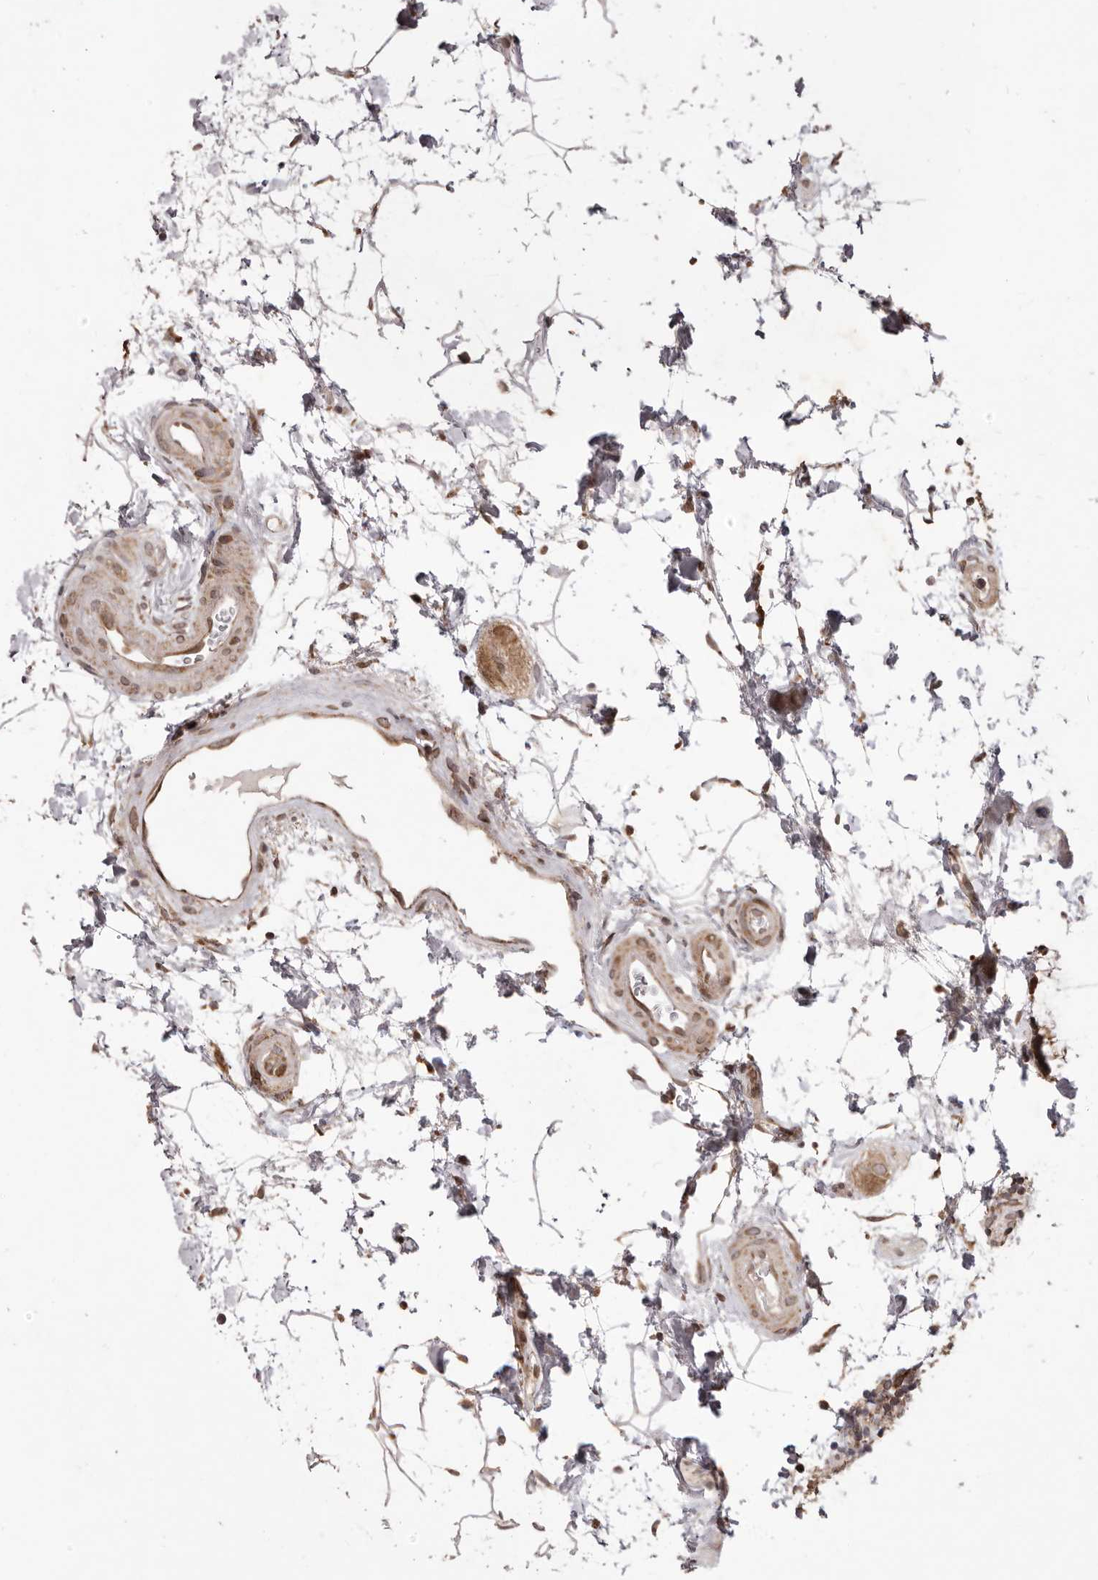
{"staining": {"intensity": "strong", "quantity": ">75%", "location": "cytoplasmic/membranous"}, "tissue": "rectum", "cell_type": "Glandular cells", "image_type": "normal", "snomed": [{"axis": "morphology", "description": "Normal tissue, NOS"}, {"axis": "topography", "description": "Rectum"}], "caption": "IHC micrograph of unremarkable human rectum stained for a protein (brown), which reveals high levels of strong cytoplasmic/membranous positivity in about >75% of glandular cells.", "gene": "CHRM2", "patient": {"sex": "male", "age": 51}}